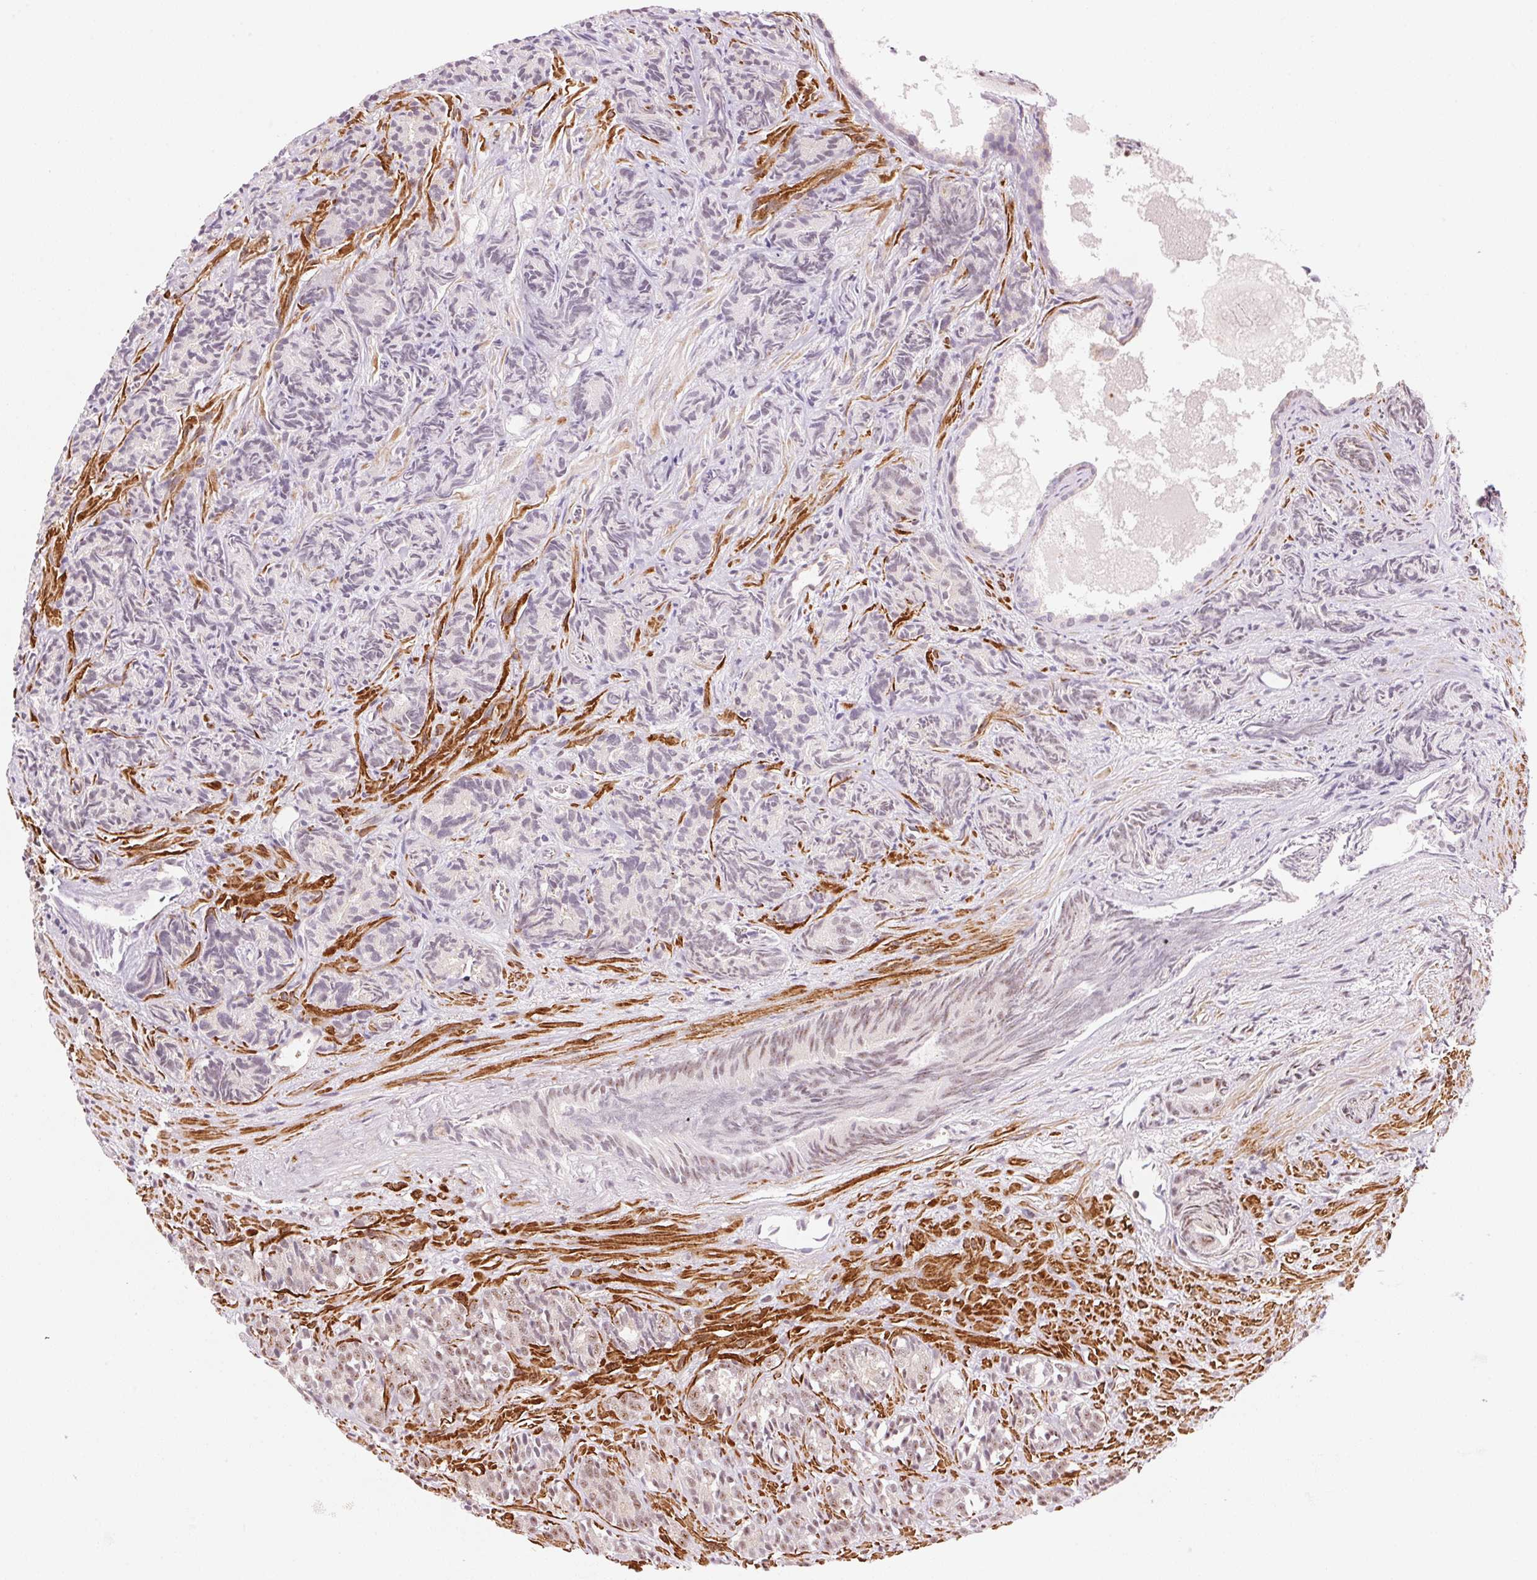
{"staining": {"intensity": "moderate", "quantity": "25%-75%", "location": "nuclear"}, "tissue": "prostate cancer", "cell_type": "Tumor cells", "image_type": "cancer", "snomed": [{"axis": "morphology", "description": "Adenocarcinoma, High grade"}, {"axis": "topography", "description": "Prostate"}], "caption": "Prostate cancer stained for a protein (brown) reveals moderate nuclear positive positivity in approximately 25%-75% of tumor cells.", "gene": "HNRNPDL", "patient": {"sex": "male", "age": 84}}